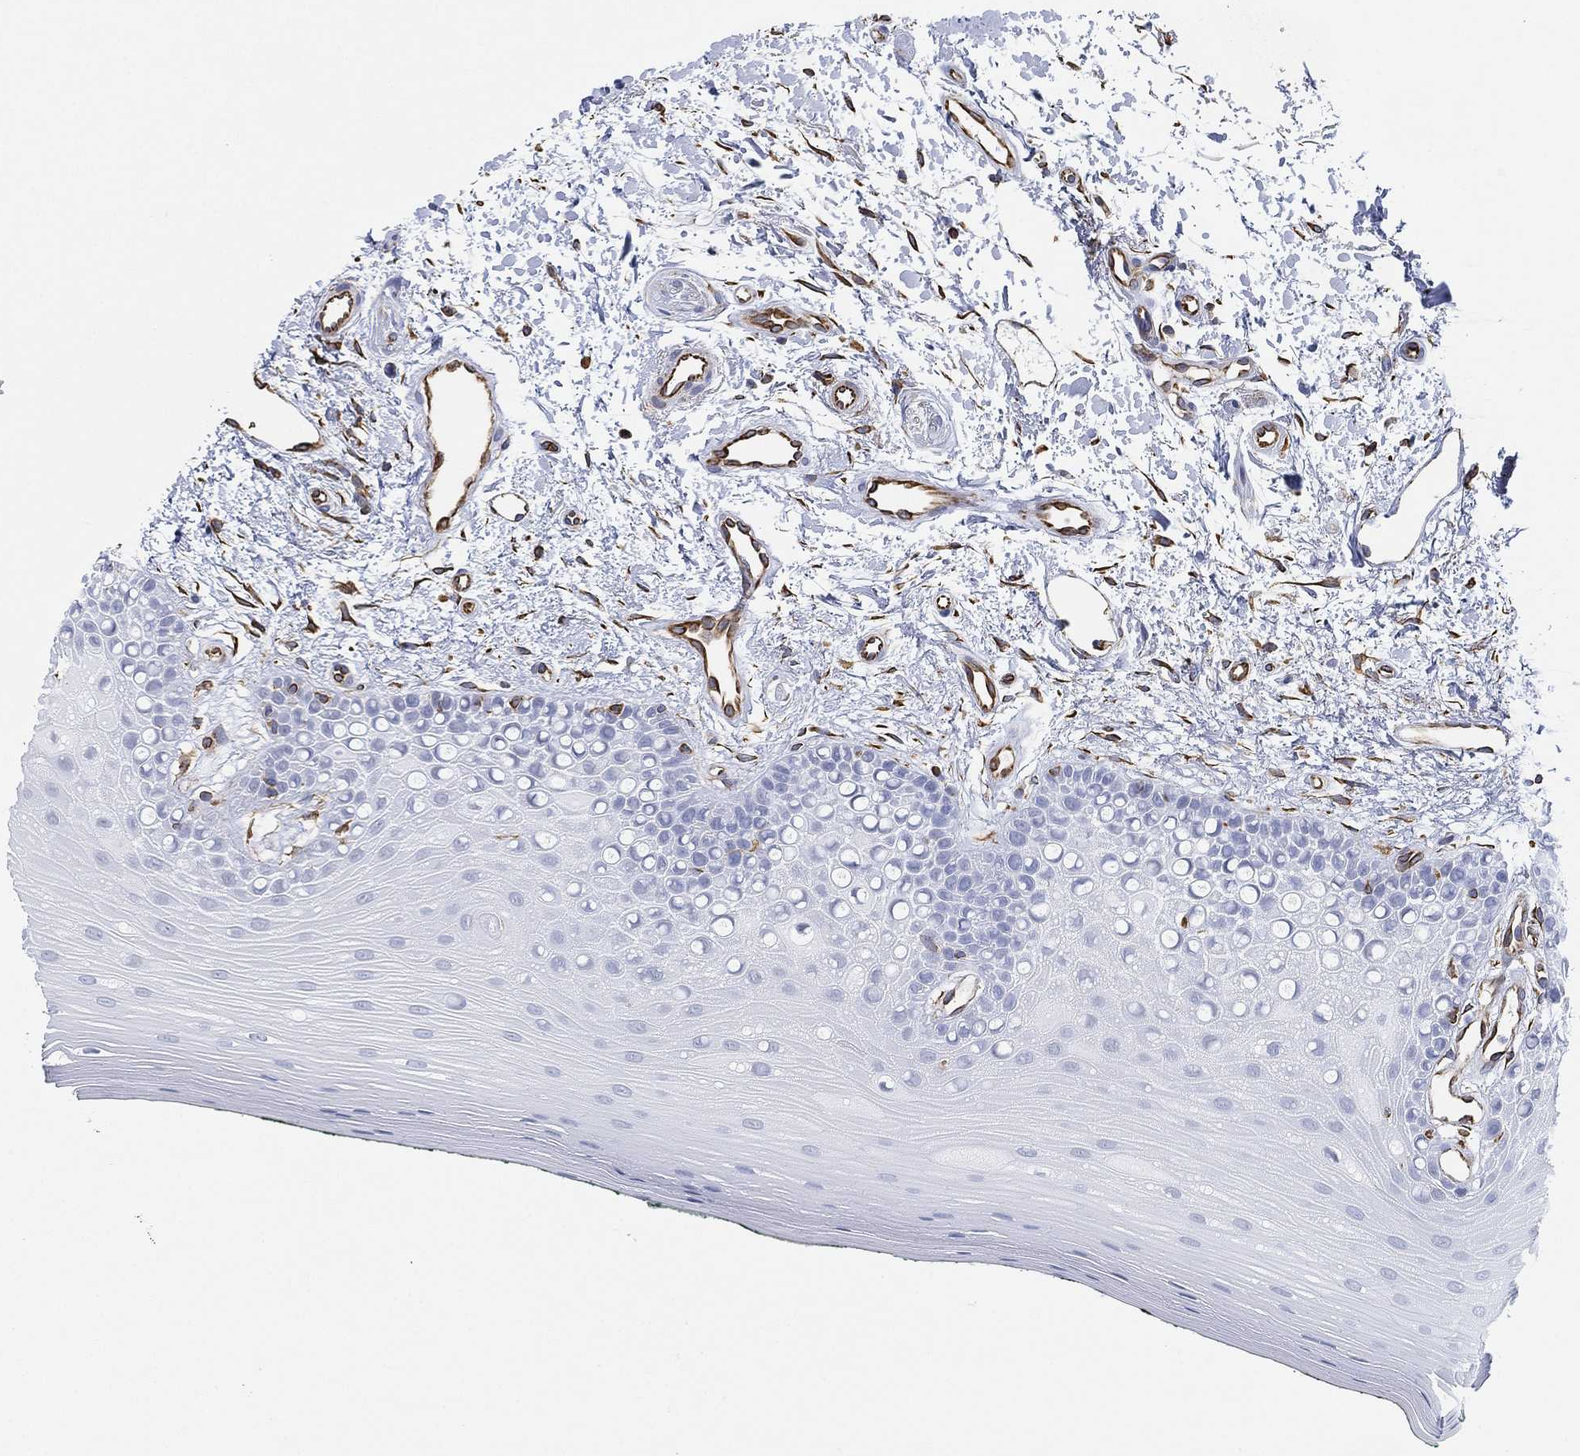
{"staining": {"intensity": "strong", "quantity": "<25%", "location": "cytoplasmic/membranous"}, "tissue": "oral mucosa", "cell_type": "Squamous epithelial cells", "image_type": "normal", "snomed": [{"axis": "morphology", "description": "Normal tissue, NOS"}, {"axis": "topography", "description": "Oral tissue"}], "caption": "This histopathology image reveals IHC staining of unremarkable oral mucosa, with medium strong cytoplasmic/membranous positivity in approximately <25% of squamous epithelial cells.", "gene": "PSKH2", "patient": {"sex": "female", "age": 78}}